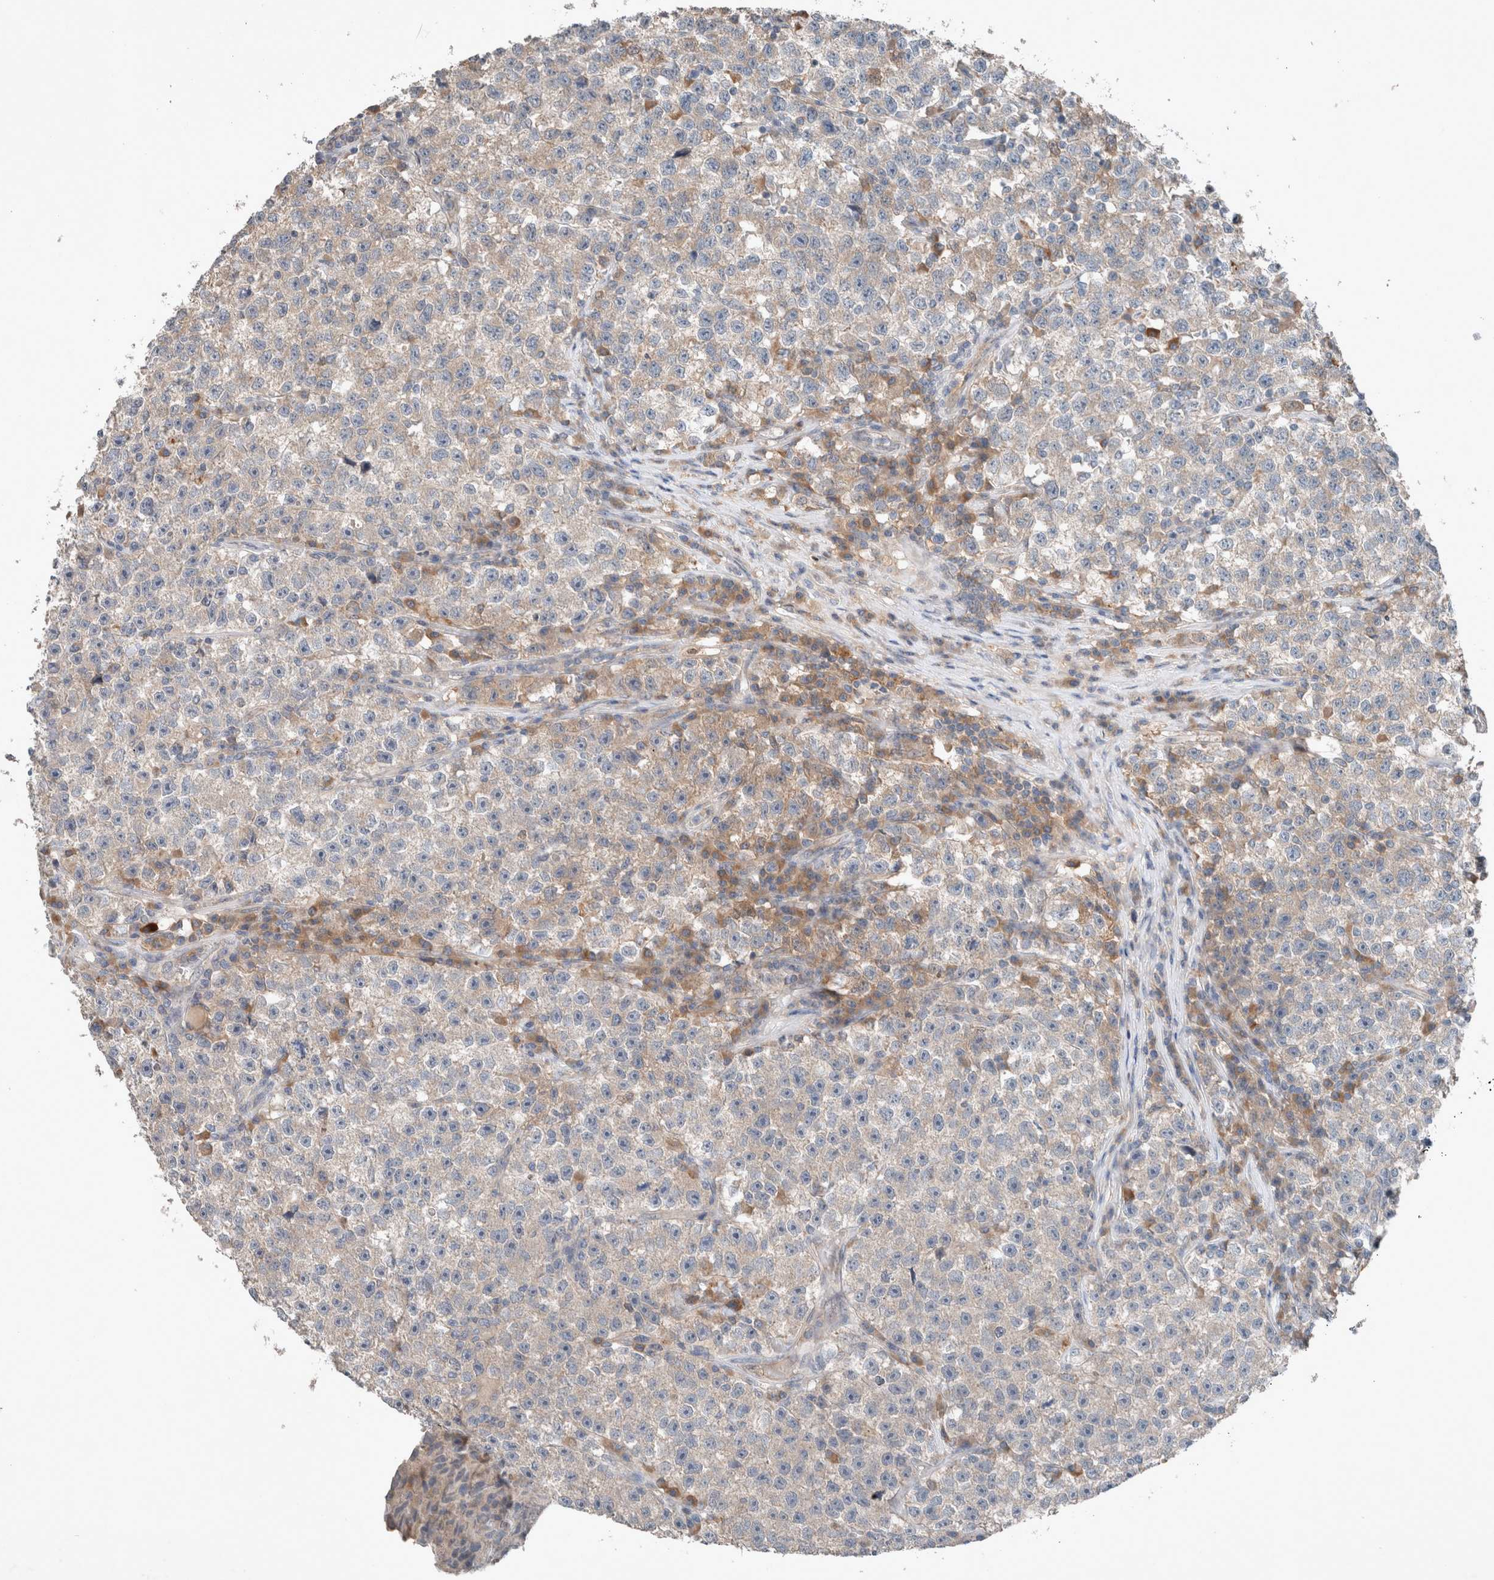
{"staining": {"intensity": "weak", "quantity": "25%-75%", "location": "cytoplasmic/membranous"}, "tissue": "testis cancer", "cell_type": "Tumor cells", "image_type": "cancer", "snomed": [{"axis": "morphology", "description": "Seminoma, NOS"}, {"axis": "topography", "description": "Testis"}], "caption": "This is a histology image of immunohistochemistry staining of seminoma (testis), which shows weak expression in the cytoplasmic/membranous of tumor cells.", "gene": "UGCG", "patient": {"sex": "male", "age": 22}}